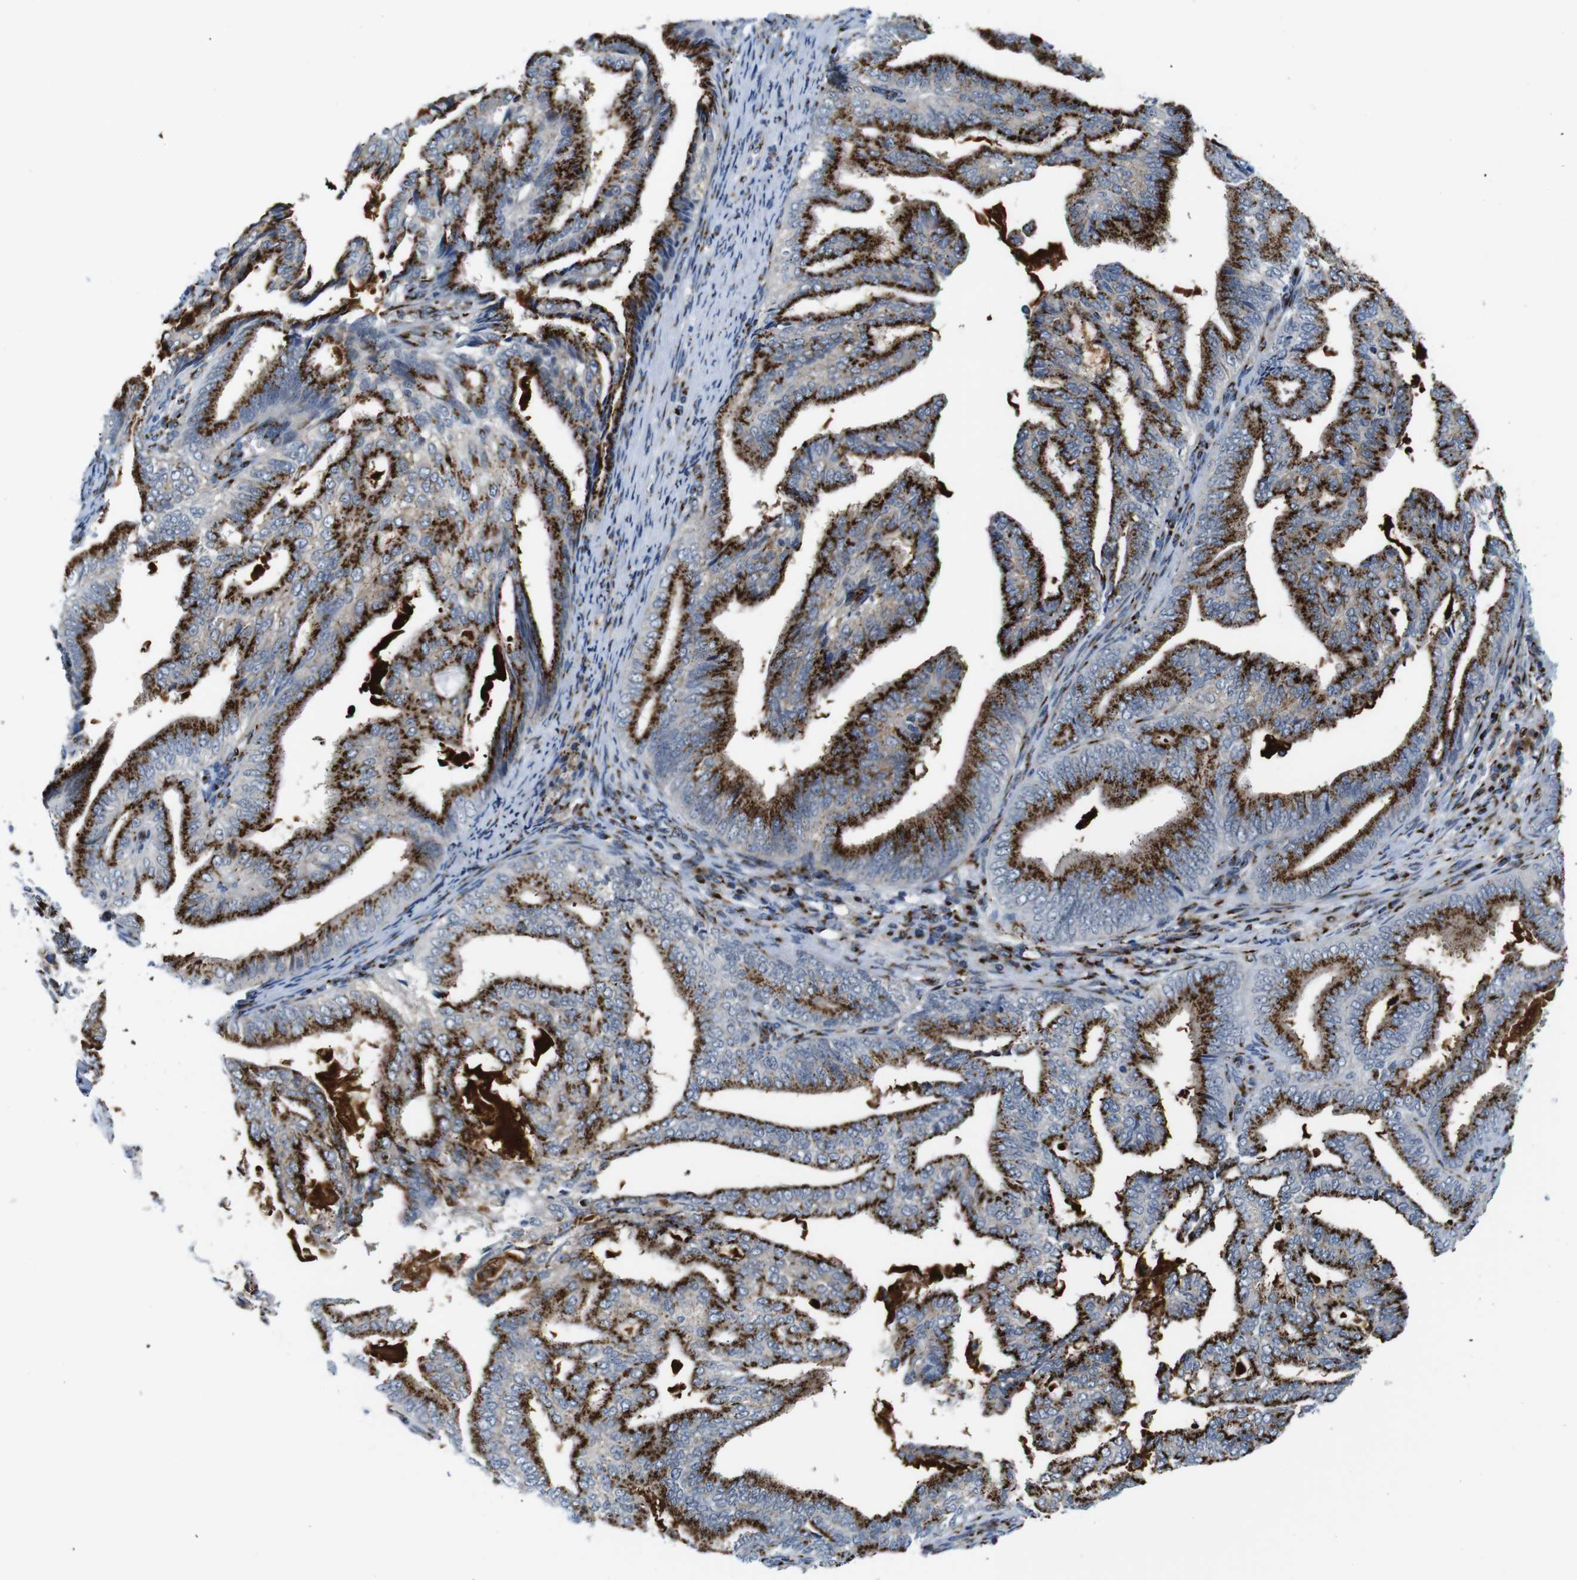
{"staining": {"intensity": "strong", "quantity": ">75%", "location": "cytoplasmic/membranous"}, "tissue": "endometrial cancer", "cell_type": "Tumor cells", "image_type": "cancer", "snomed": [{"axis": "morphology", "description": "Adenocarcinoma, NOS"}, {"axis": "topography", "description": "Endometrium"}], "caption": "Protein expression by immunohistochemistry exhibits strong cytoplasmic/membranous expression in about >75% of tumor cells in adenocarcinoma (endometrial).", "gene": "TGOLN2", "patient": {"sex": "female", "age": 58}}